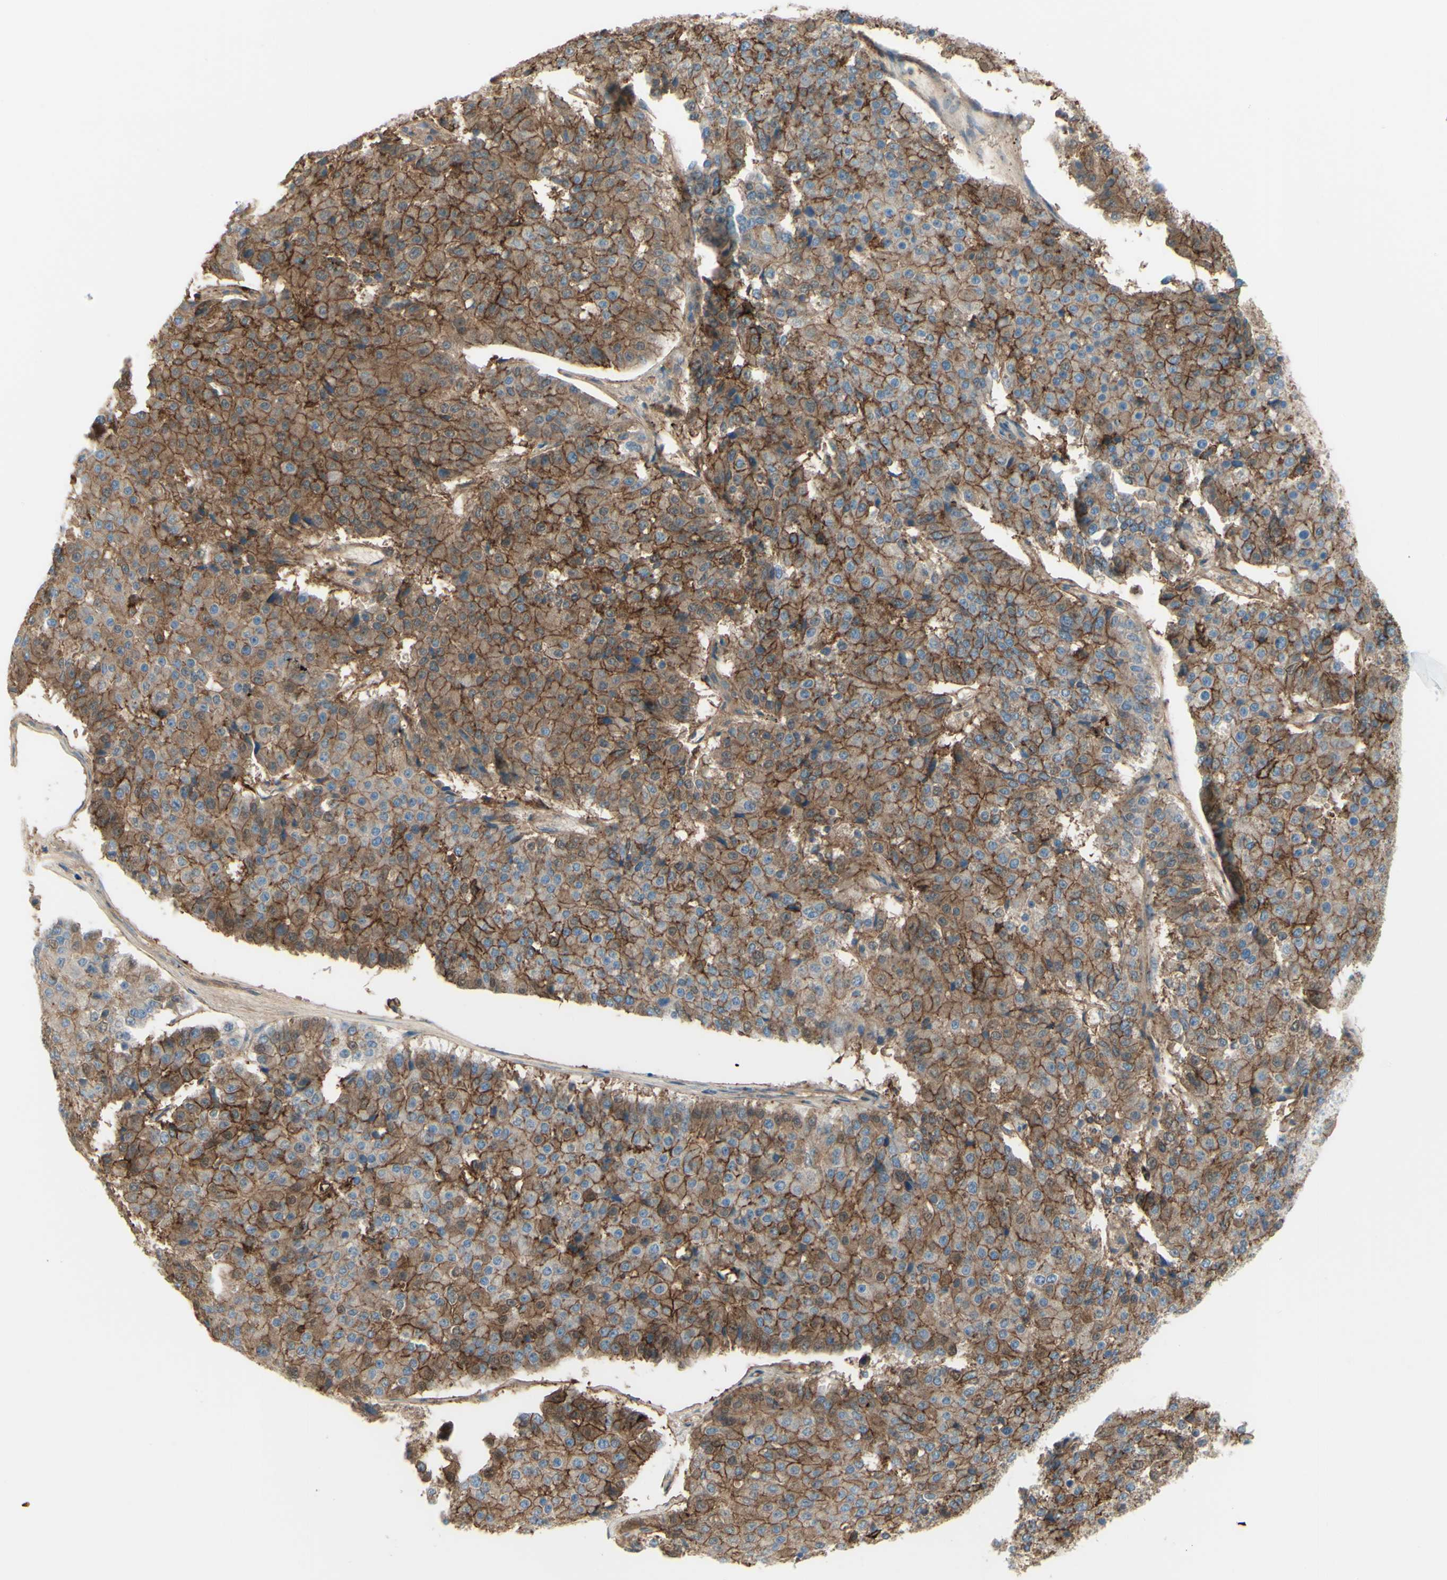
{"staining": {"intensity": "moderate", "quantity": ">75%", "location": "cytoplasmic/membranous"}, "tissue": "pancreatic cancer", "cell_type": "Tumor cells", "image_type": "cancer", "snomed": [{"axis": "morphology", "description": "Adenocarcinoma, NOS"}, {"axis": "topography", "description": "Pancreas"}], "caption": "Immunohistochemistry (IHC) photomicrograph of neoplastic tissue: pancreatic cancer stained using immunohistochemistry shows medium levels of moderate protein expression localized specifically in the cytoplasmic/membranous of tumor cells, appearing as a cytoplasmic/membranous brown color.", "gene": "ALCAM", "patient": {"sex": "male", "age": 50}}